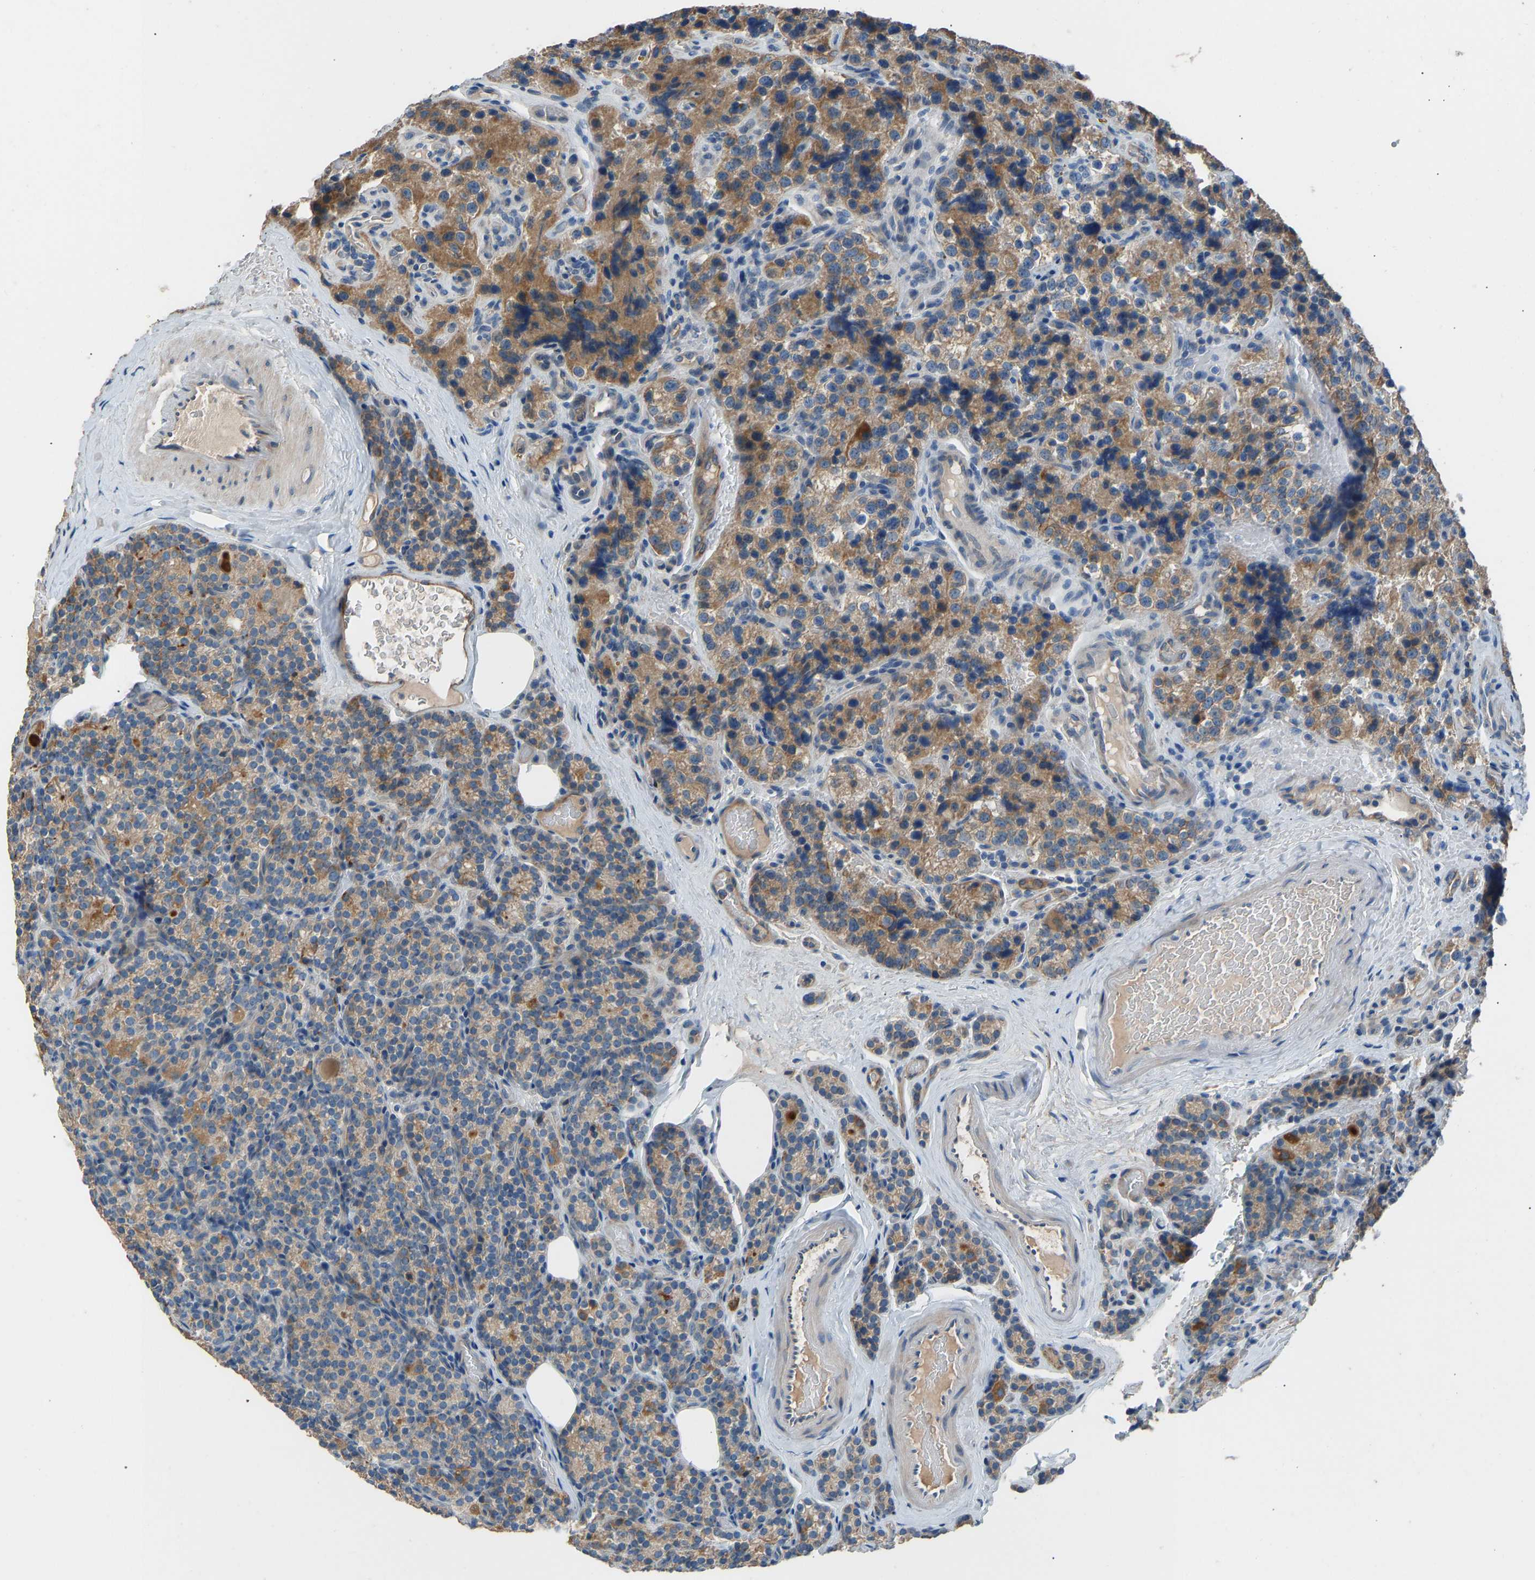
{"staining": {"intensity": "moderate", "quantity": ">75%", "location": "cytoplasmic/membranous"}, "tissue": "parathyroid gland", "cell_type": "Glandular cells", "image_type": "normal", "snomed": [{"axis": "morphology", "description": "Normal tissue, NOS"}, {"axis": "morphology", "description": "Adenoma, NOS"}, {"axis": "topography", "description": "Parathyroid gland"}], "caption": "The photomicrograph shows a brown stain indicating the presence of a protein in the cytoplasmic/membranous of glandular cells in parathyroid gland. (Stains: DAB (3,3'-diaminobenzidine) in brown, nuclei in blue, Microscopy: brightfield microscopy at high magnification).", "gene": "TGFBR3", "patient": {"sex": "female", "age": 51}}